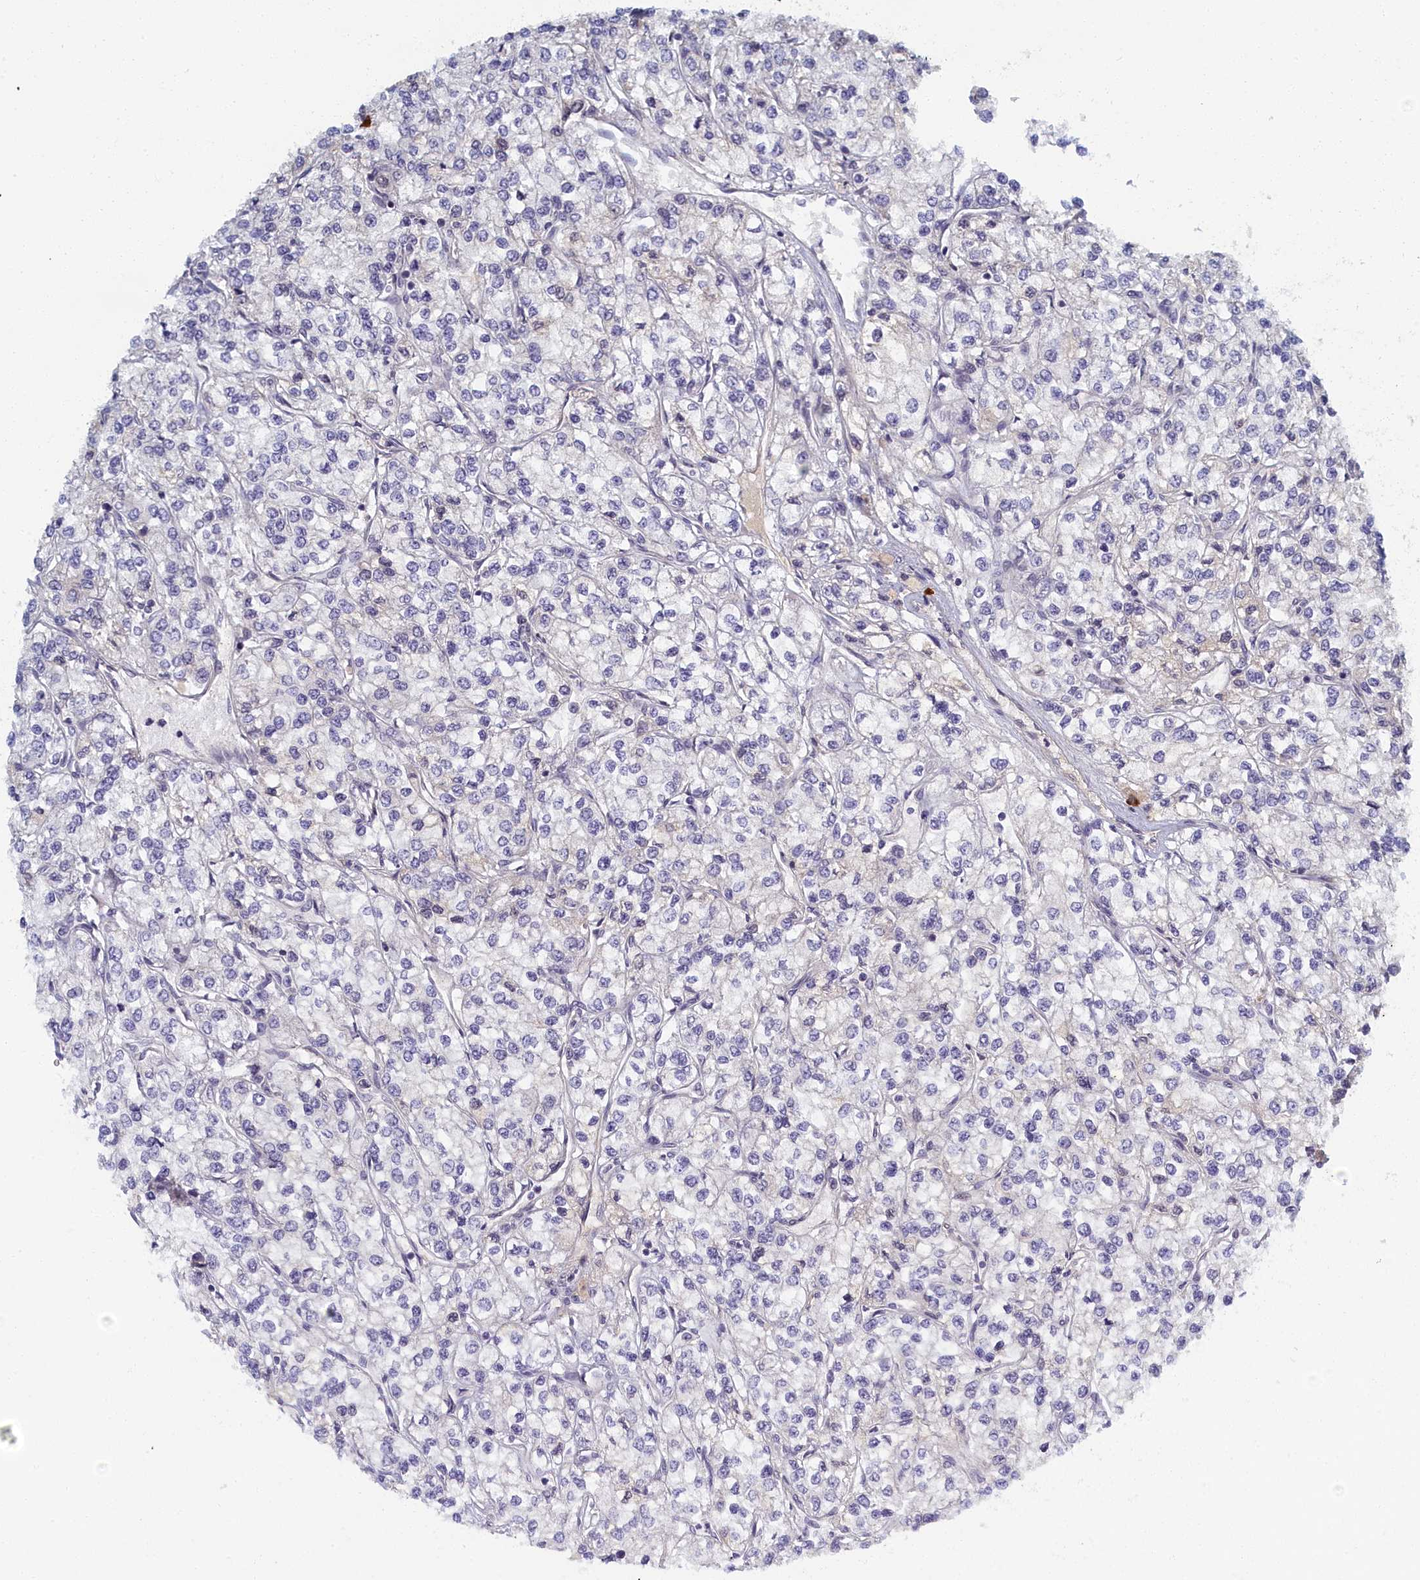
{"staining": {"intensity": "negative", "quantity": "none", "location": "none"}, "tissue": "renal cancer", "cell_type": "Tumor cells", "image_type": "cancer", "snomed": [{"axis": "morphology", "description": "Adenocarcinoma, NOS"}, {"axis": "topography", "description": "Kidney"}], "caption": "There is no significant staining in tumor cells of renal cancer (adenocarcinoma).", "gene": "DNAJC17", "patient": {"sex": "male", "age": 80}}